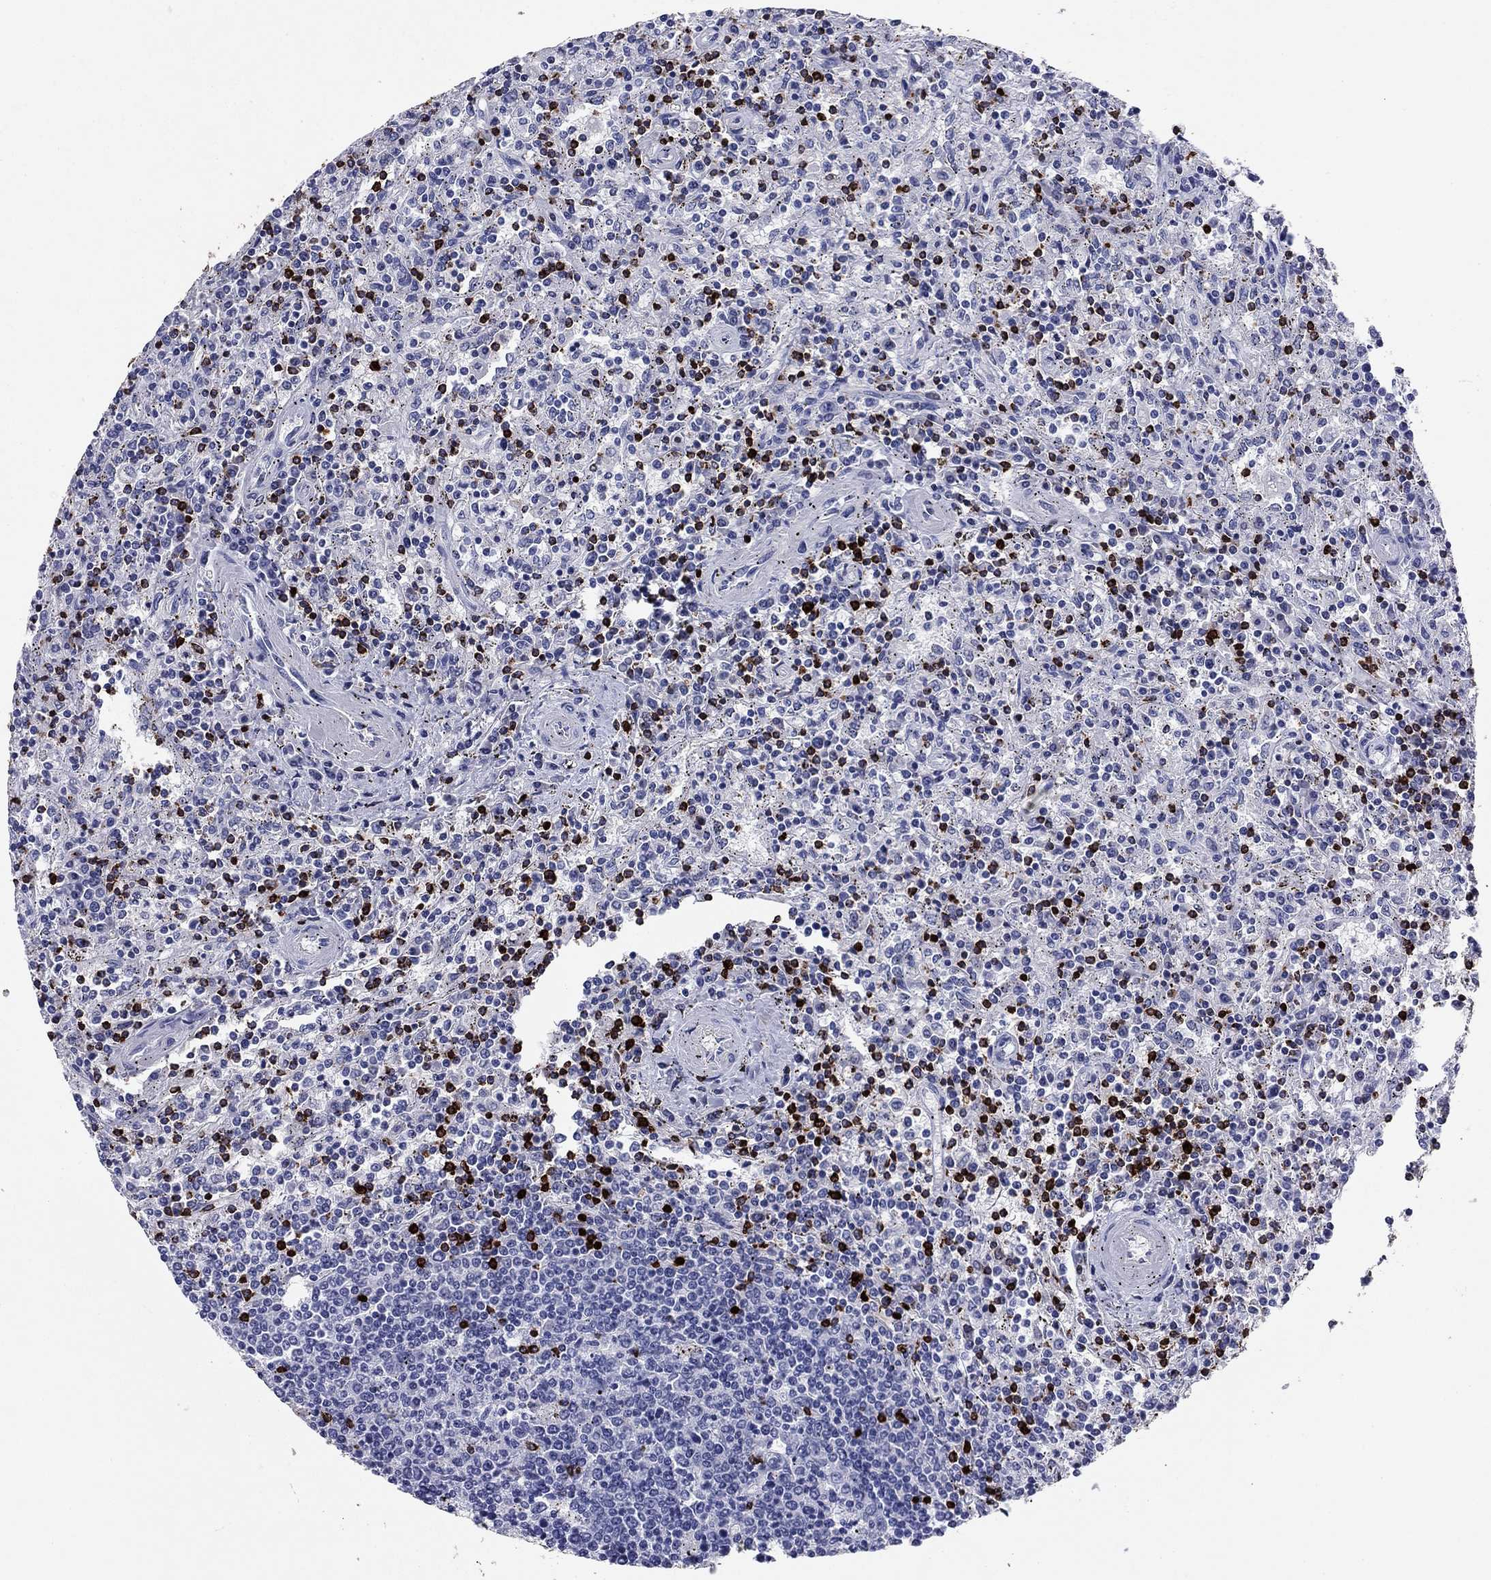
{"staining": {"intensity": "negative", "quantity": "none", "location": "none"}, "tissue": "lymphoma", "cell_type": "Tumor cells", "image_type": "cancer", "snomed": [{"axis": "morphology", "description": "Malignant lymphoma, non-Hodgkin's type, Low grade"}, {"axis": "topography", "description": "Spleen"}], "caption": "The photomicrograph displays no staining of tumor cells in malignant lymphoma, non-Hodgkin's type (low-grade).", "gene": "GZMK", "patient": {"sex": "male", "age": 62}}